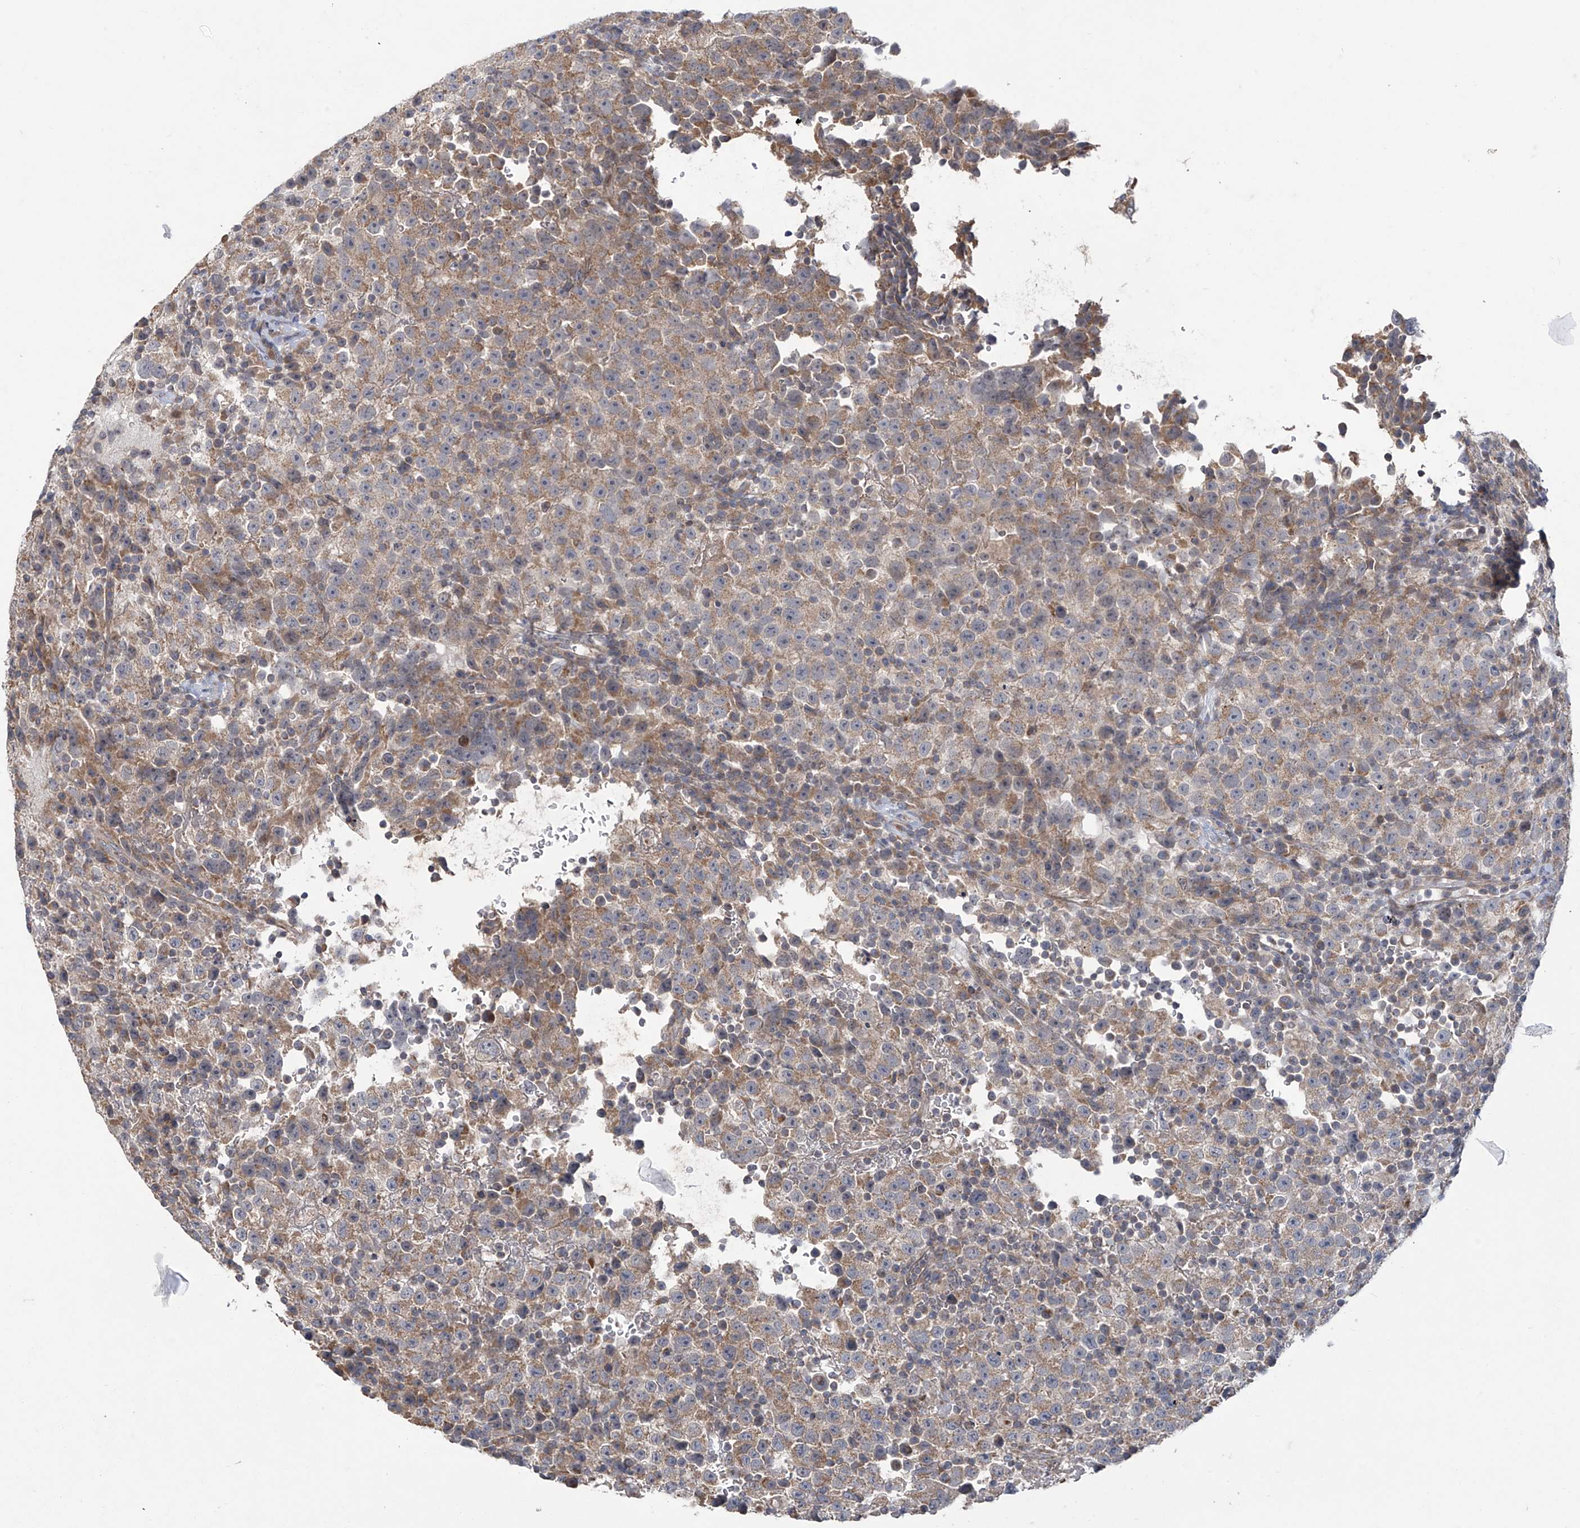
{"staining": {"intensity": "weak", "quantity": "25%-75%", "location": "cytoplasmic/membranous"}, "tissue": "testis cancer", "cell_type": "Tumor cells", "image_type": "cancer", "snomed": [{"axis": "morphology", "description": "Seminoma, NOS"}, {"axis": "topography", "description": "Testis"}], "caption": "Testis cancer (seminoma) stained with immunohistochemistry exhibits weak cytoplasmic/membranous staining in approximately 25%-75% of tumor cells.", "gene": "TRIM60", "patient": {"sex": "male", "age": 22}}